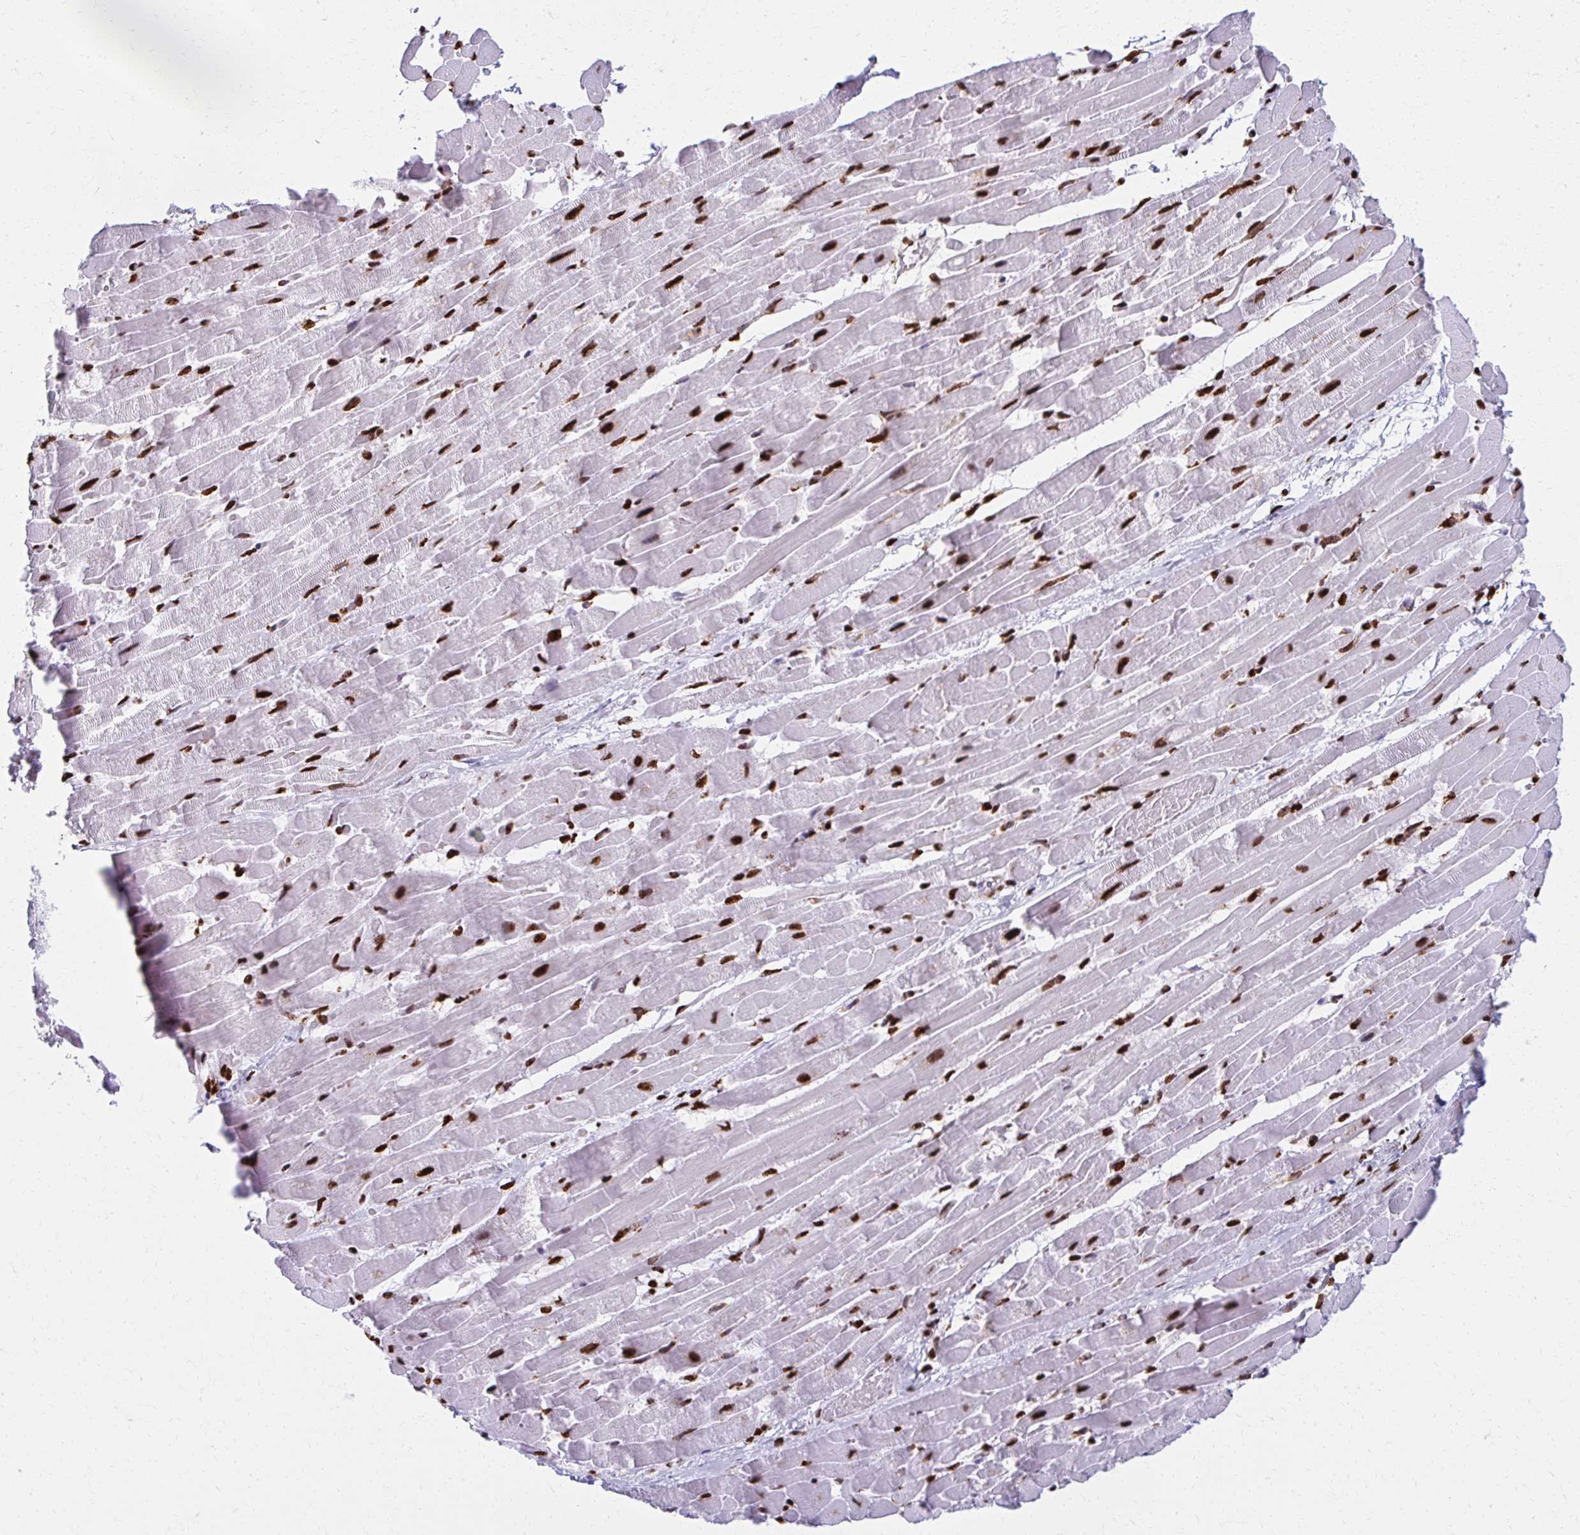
{"staining": {"intensity": "strong", "quantity": ">75%", "location": "nuclear"}, "tissue": "heart muscle", "cell_type": "Cardiomyocytes", "image_type": "normal", "snomed": [{"axis": "morphology", "description": "Normal tissue, NOS"}, {"axis": "topography", "description": "Heart"}], "caption": "A high-resolution micrograph shows IHC staining of normal heart muscle, which shows strong nuclear expression in about >75% of cardiomyocytes. (Stains: DAB in brown, nuclei in blue, Microscopy: brightfield microscopy at high magnification).", "gene": "NONO", "patient": {"sex": "male", "age": 37}}